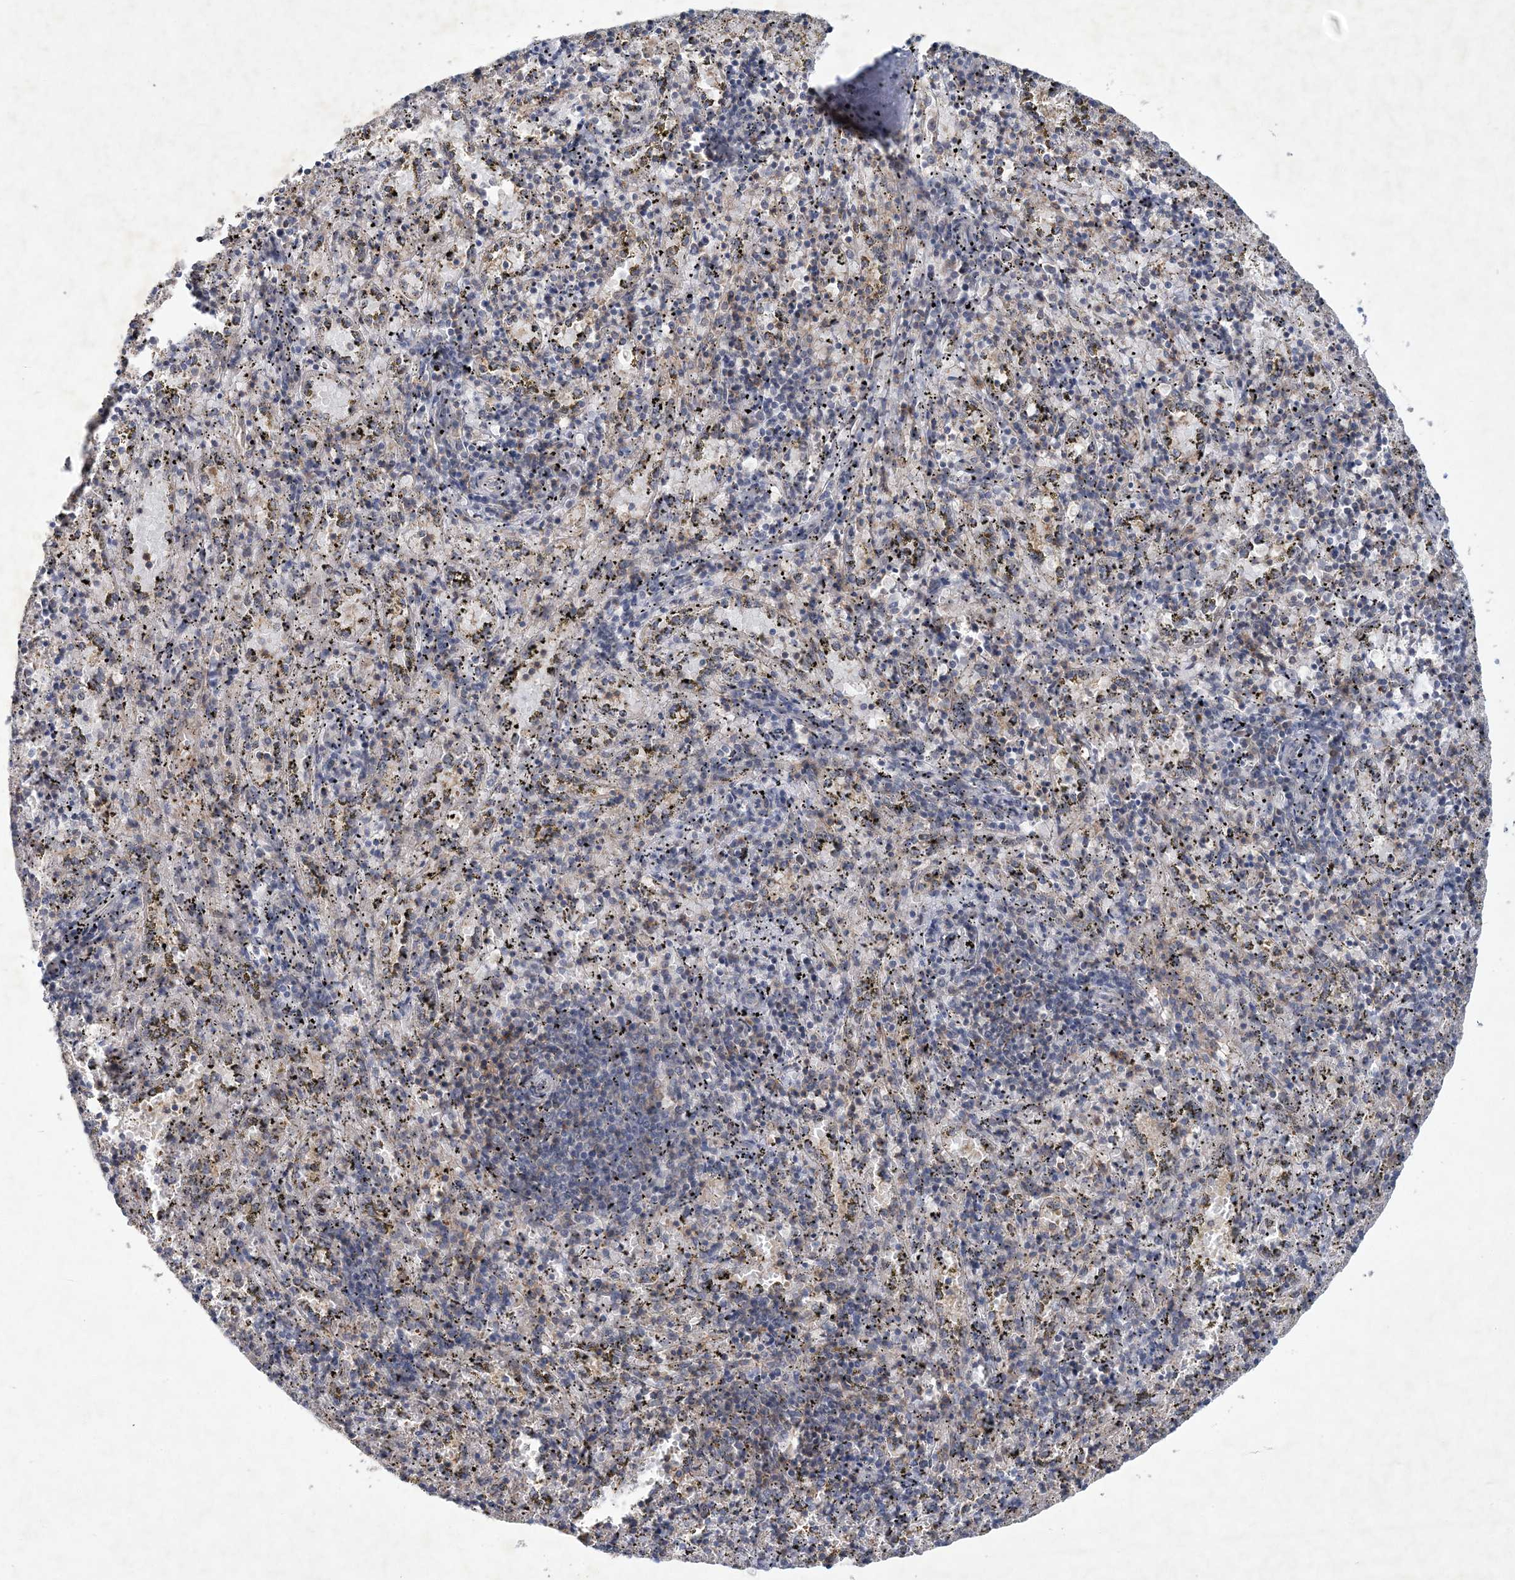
{"staining": {"intensity": "weak", "quantity": "25%-75%", "location": "cytoplasmic/membranous"}, "tissue": "spleen", "cell_type": "Cells in red pulp", "image_type": "normal", "snomed": [{"axis": "morphology", "description": "Normal tissue, NOS"}, {"axis": "topography", "description": "Spleen"}], "caption": "Weak cytoplasmic/membranous positivity for a protein is present in approximately 25%-75% of cells in red pulp of normal spleen using immunohistochemistry (IHC).", "gene": "RNF25", "patient": {"sex": "male", "age": 11}}